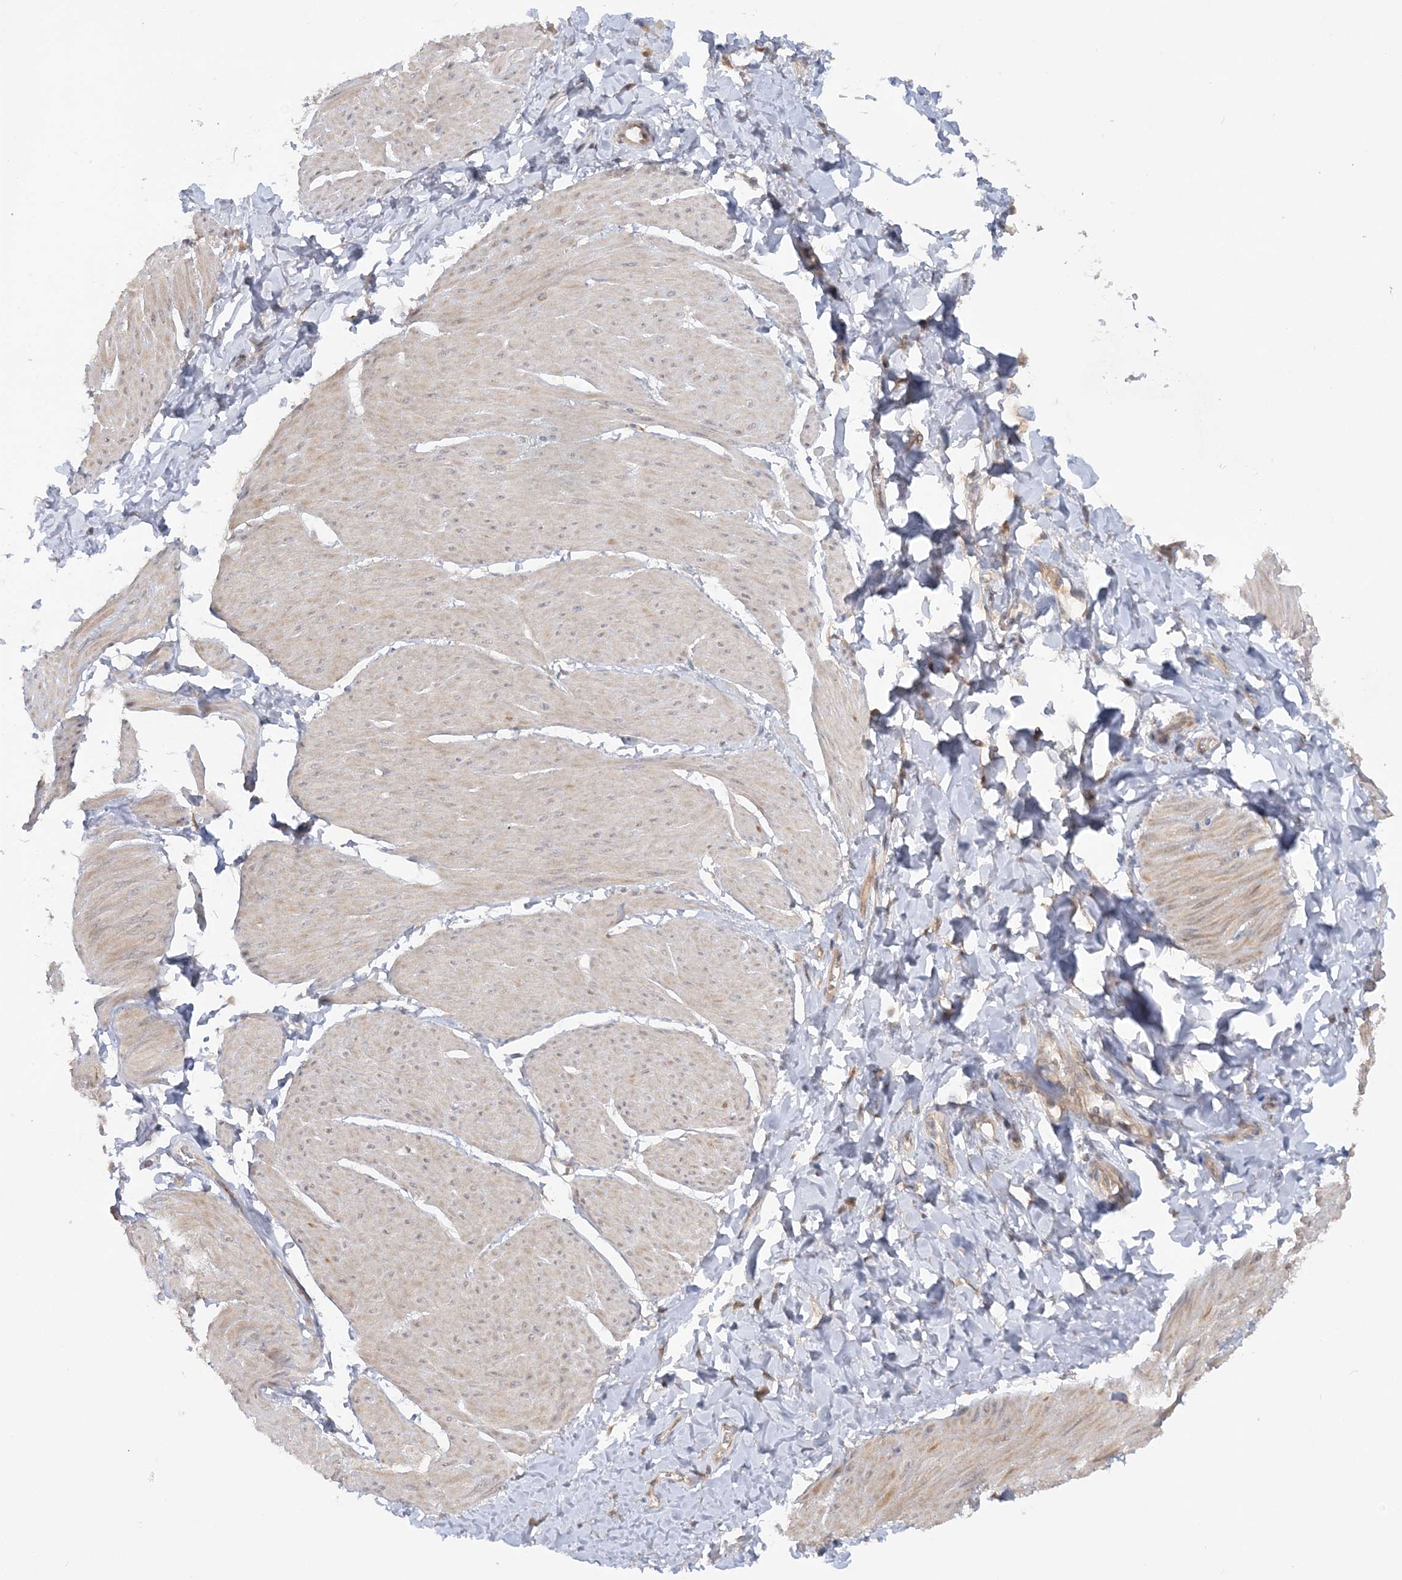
{"staining": {"intensity": "moderate", "quantity": "25%-75%", "location": "nuclear"}, "tissue": "smooth muscle", "cell_type": "Smooth muscle cells", "image_type": "normal", "snomed": [{"axis": "morphology", "description": "Urothelial carcinoma, High grade"}, {"axis": "topography", "description": "Urinary bladder"}], "caption": "Brown immunohistochemical staining in unremarkable smooth muscle shows moderate nuclear positivity in approximately 25%-75% of smooth muscle cells. Nuclei are stained in blue.", "gene": "MMADHC", "patient": {"sex": "male", "age": 46}}